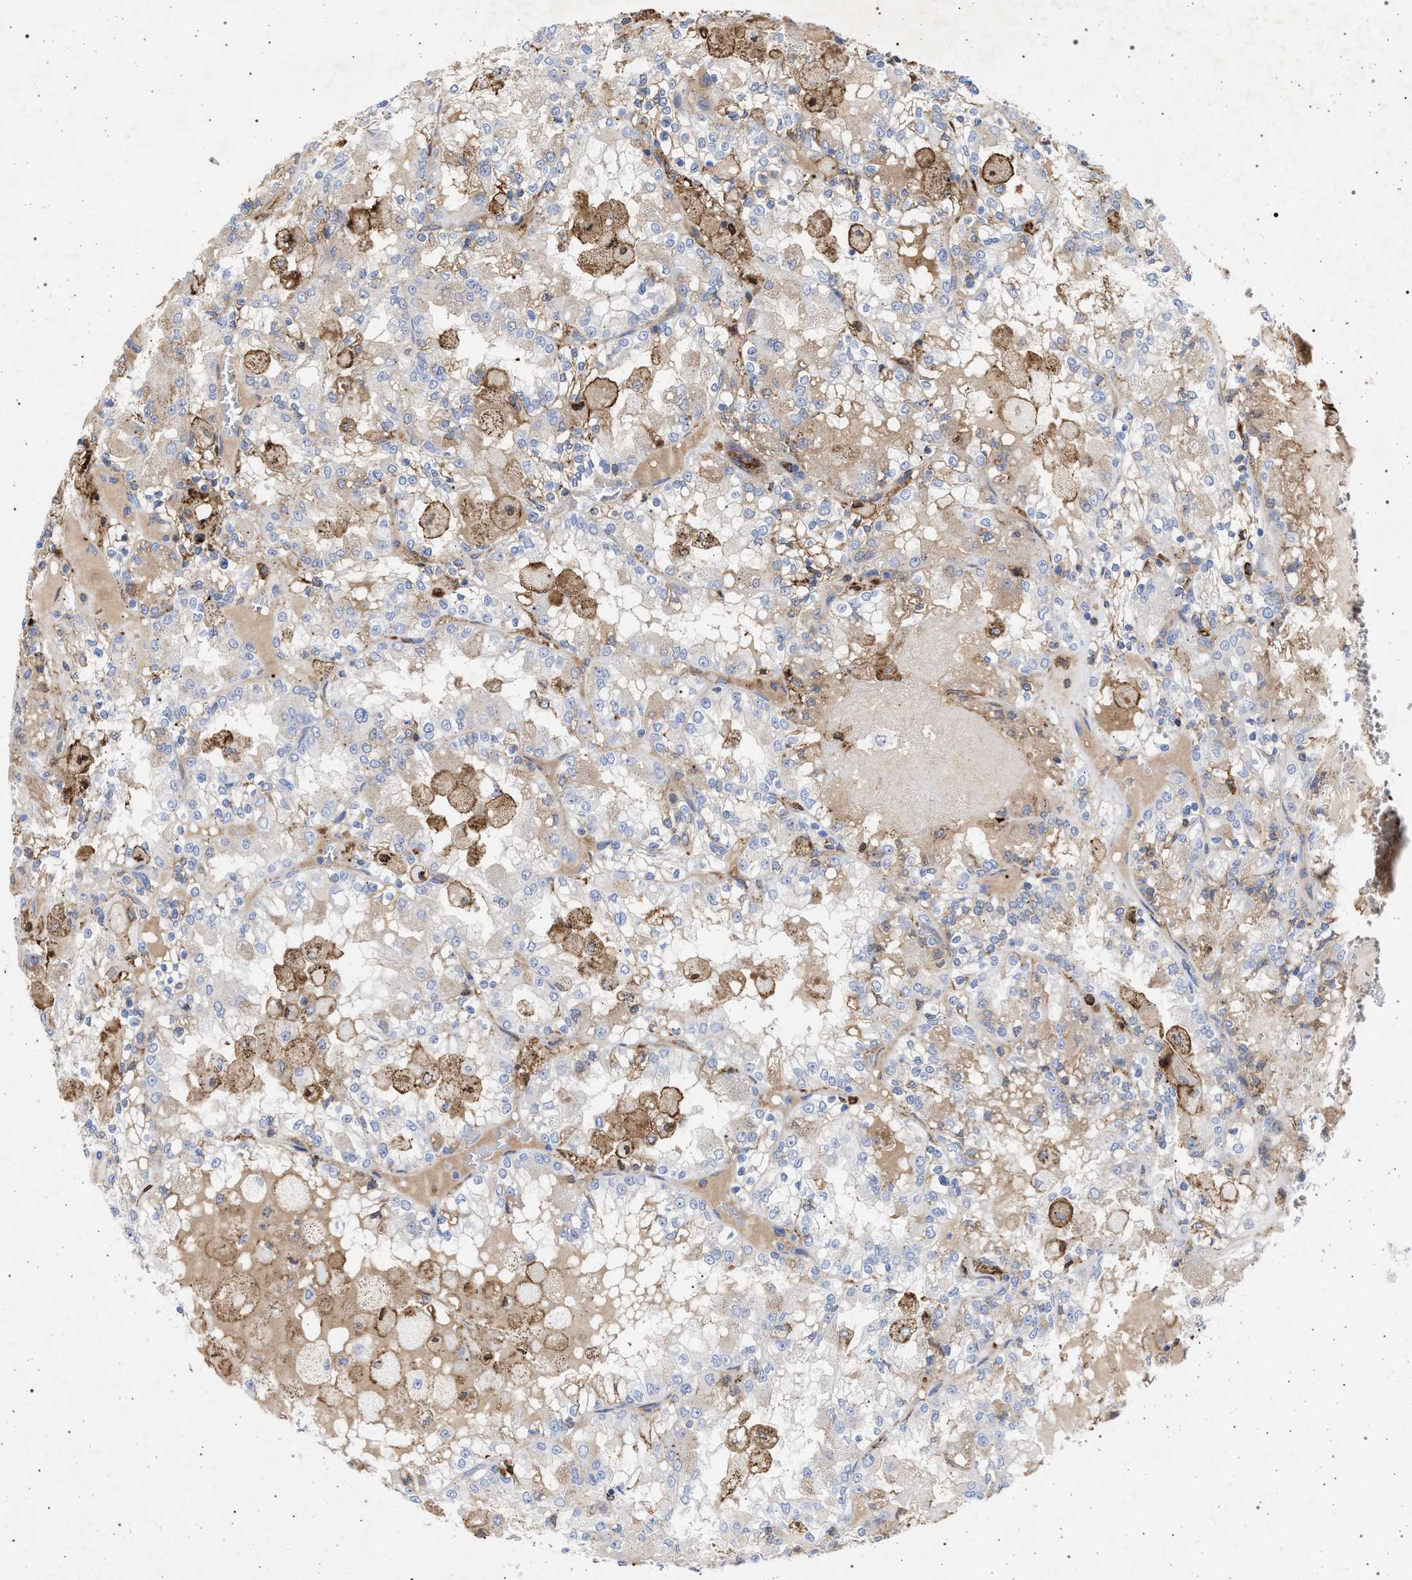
{"staining": {"intensity": "weak", "quantity": "<25%", "location": "cytoplasmic/membranous"}, "tissue": "renal cancer", "cell_type": "Tumor cells", "image_type": "cancer", "snomed": [{"axis": "morphology", "description": "Adenocarcinoma, NOS"}, {"axis": "topography", "description": "Kidney"}], "caption": "The immunohistochemistry photomicrograph has no significant expression in tumor cells of adenocarcinoma (renal) tissue.", "gene": "PLG", "patient": {"sex": "female", "age": 56}}